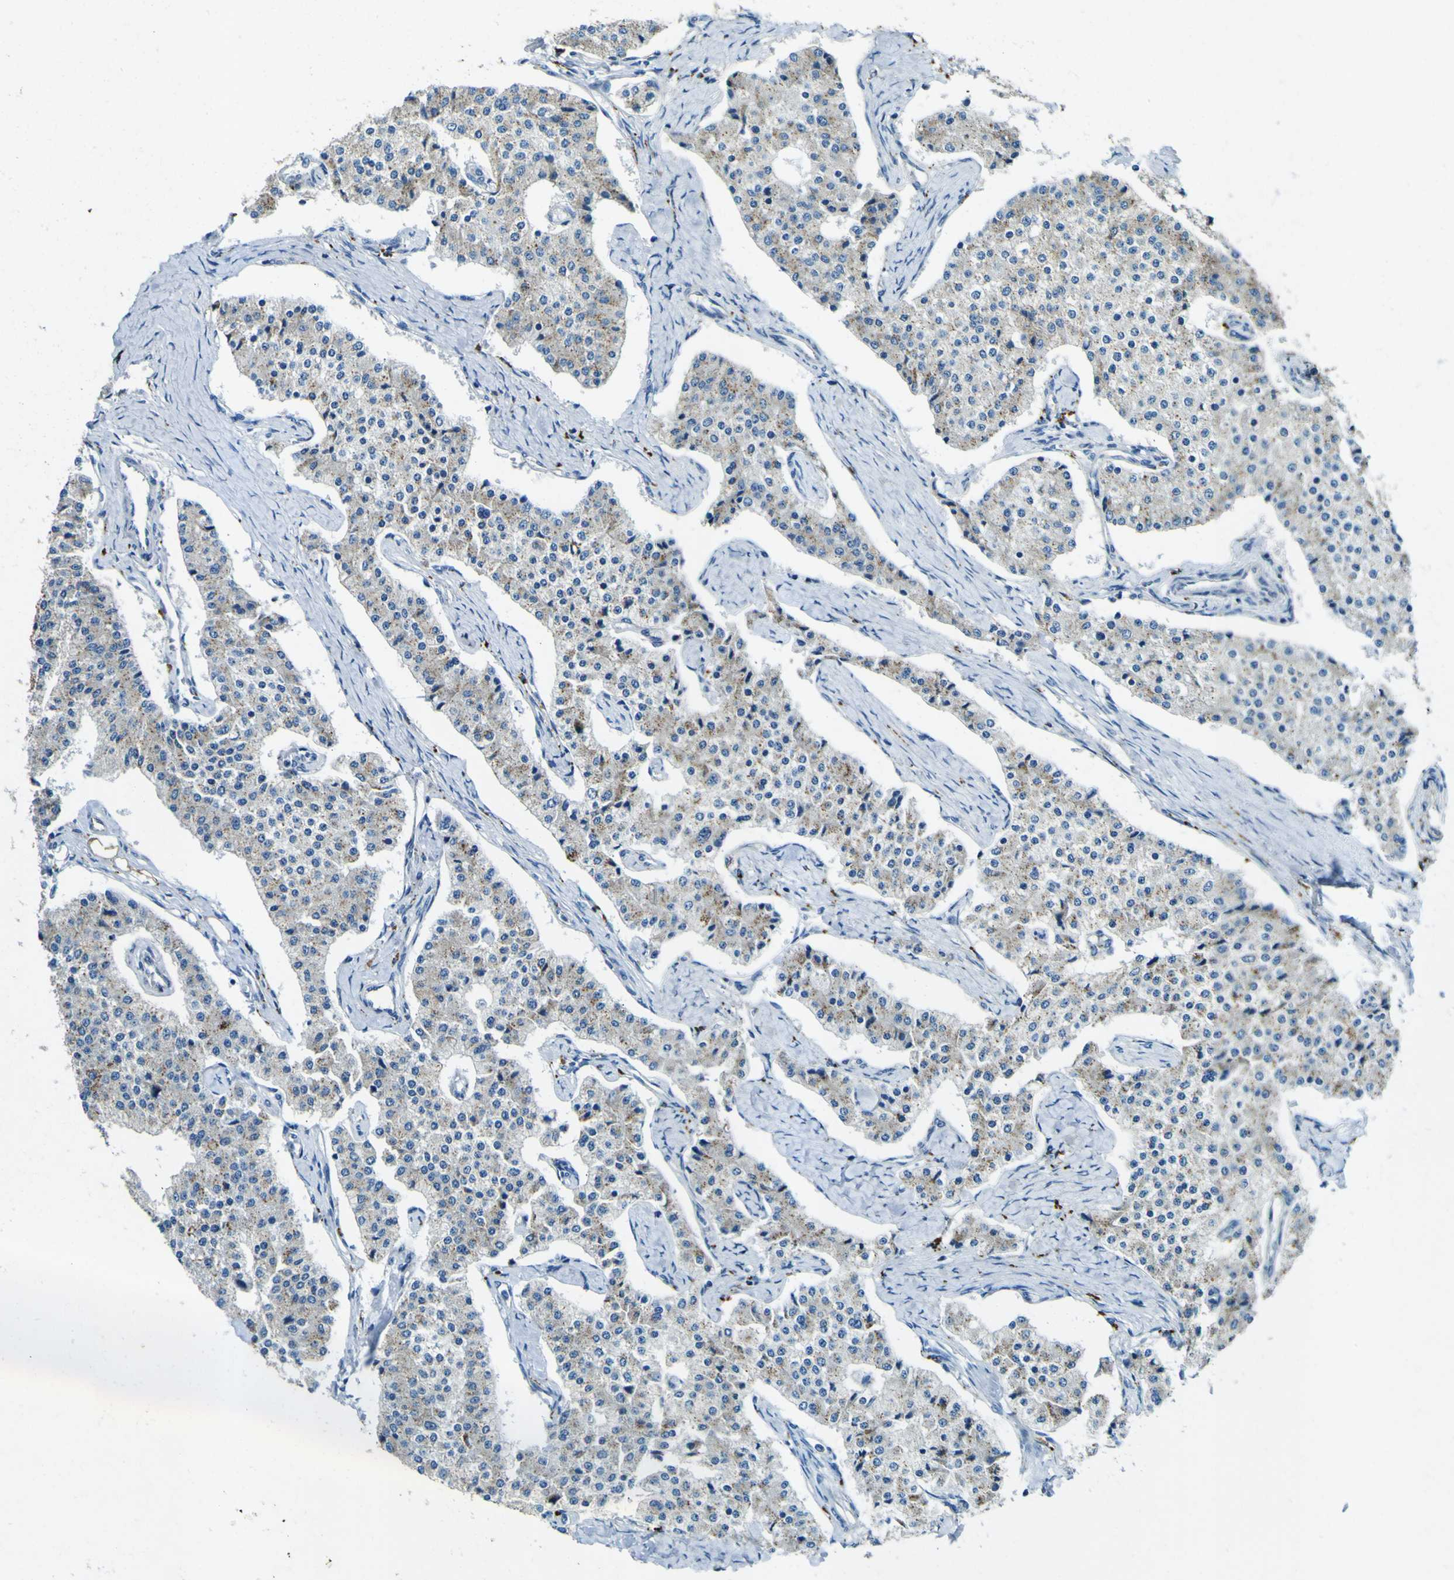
{"staining": {"intensity": "weak", "quantity": ">75%", "location": "cytoplasmic/membranous"}, "tissue": "carcinoid", "cell_type": "Tumor cells", "image_type": "cancer", "snomed": [{"axis": "morphology", "description": "Carcinoid, malignant, NOS"}, {"axis": "topography", "description": "Colon"}], "caption": "Immunohistochemistry image of carcinoid (malignant) stained for a protein (brown), which shows low levels of weak cytoplasmic/membranous expression in about >75% of tumor cells.", "gene": "PDE9A", "patient": {"sex": "female", "age": 52}}